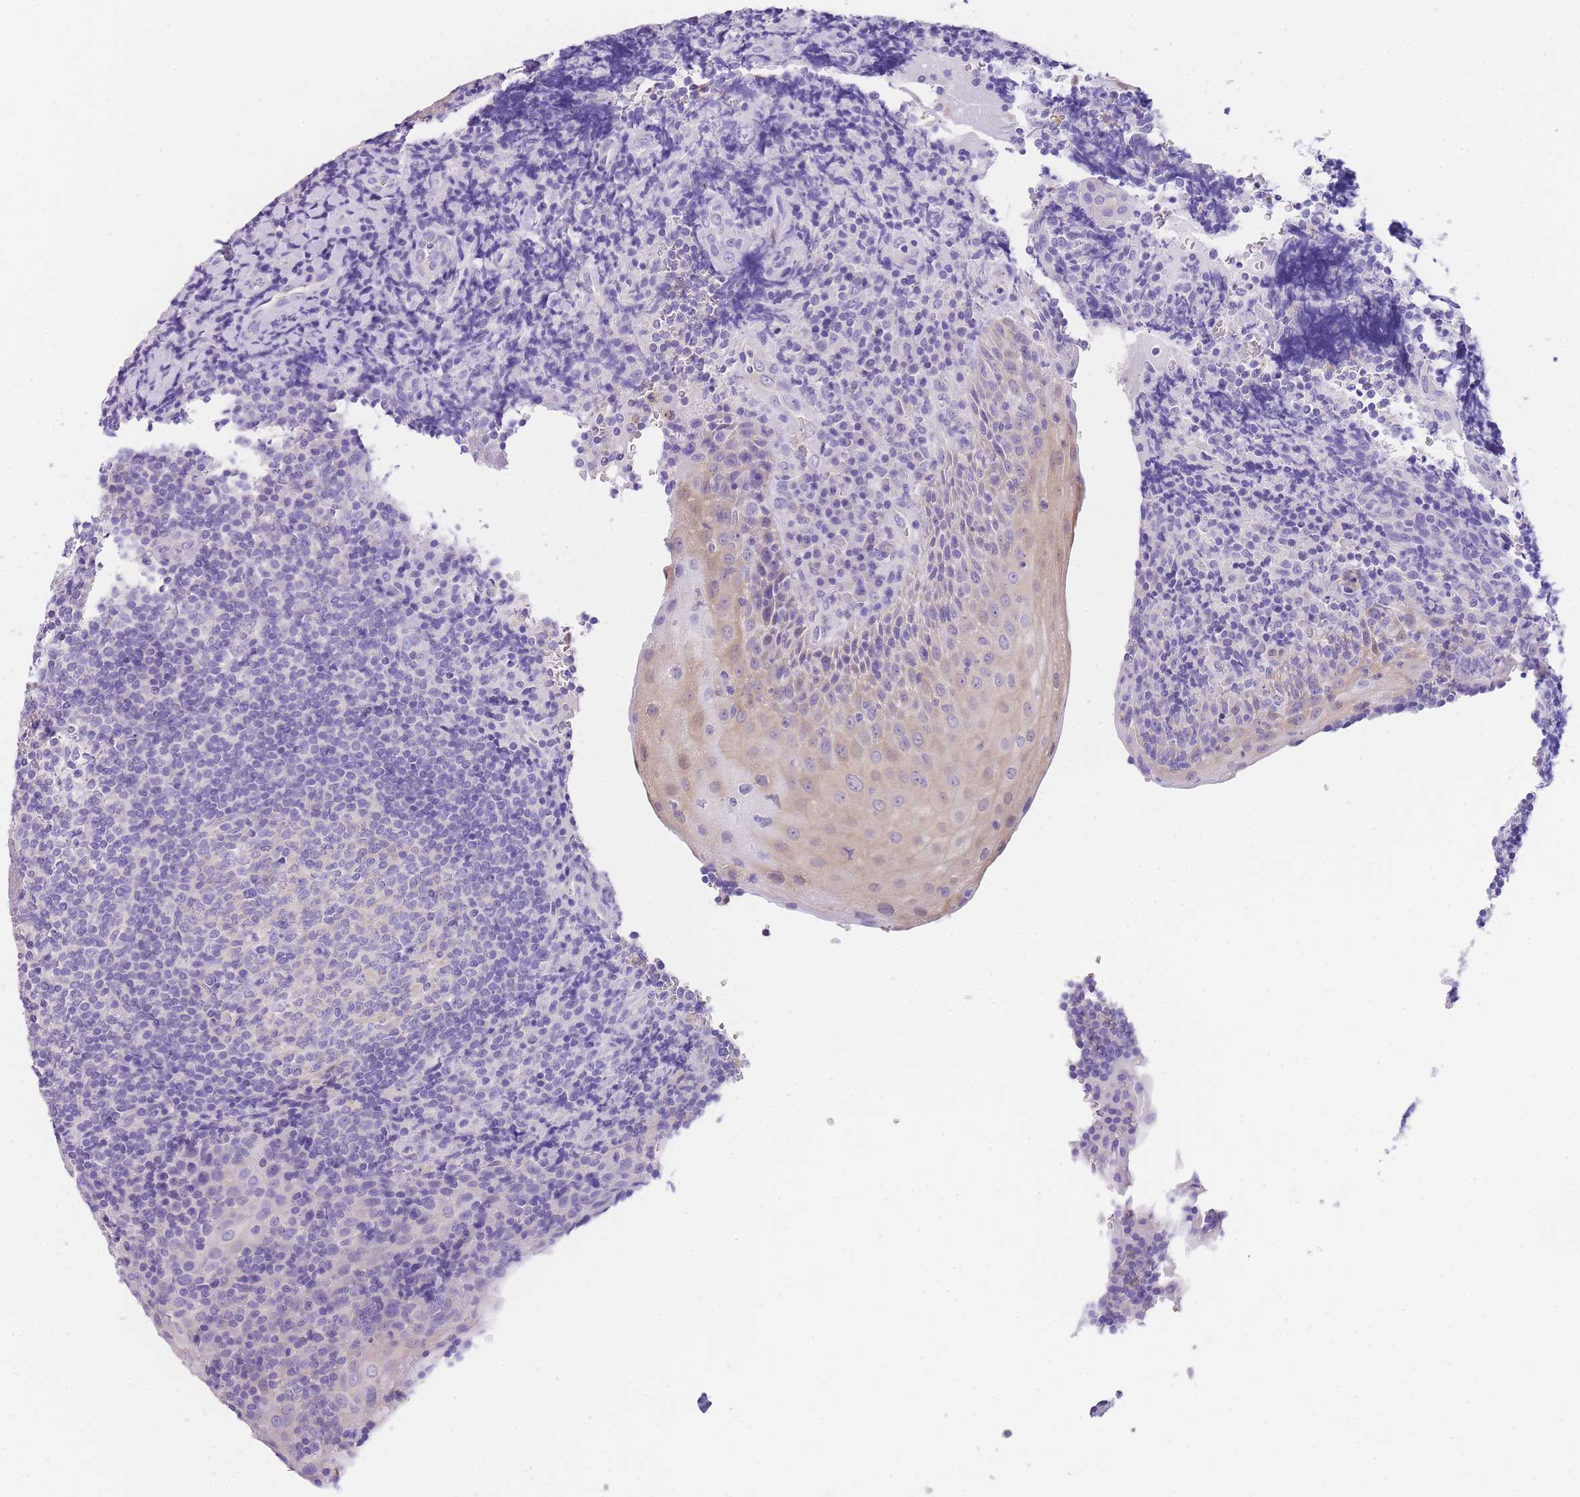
{"staining": {"intensity": "negative", "quantity": "none", "location": "none"}, "tissue": "tonsil", "cell_type": "Germinal center cells", "image_type": "normal", "snomed": [{"axis": "morphology", "description": "Normal tissue, NOS"}, {"axis": "topography", "description": "Tonsil"}], "caption": "A high-resolution photomicrograph shows immunohistochemistry (IHC) staining of benign tonsil, which shows no significant positivity in germinal center cells.", "gene": "EPN2", "patient": {"sex": "male", "age": 37}}